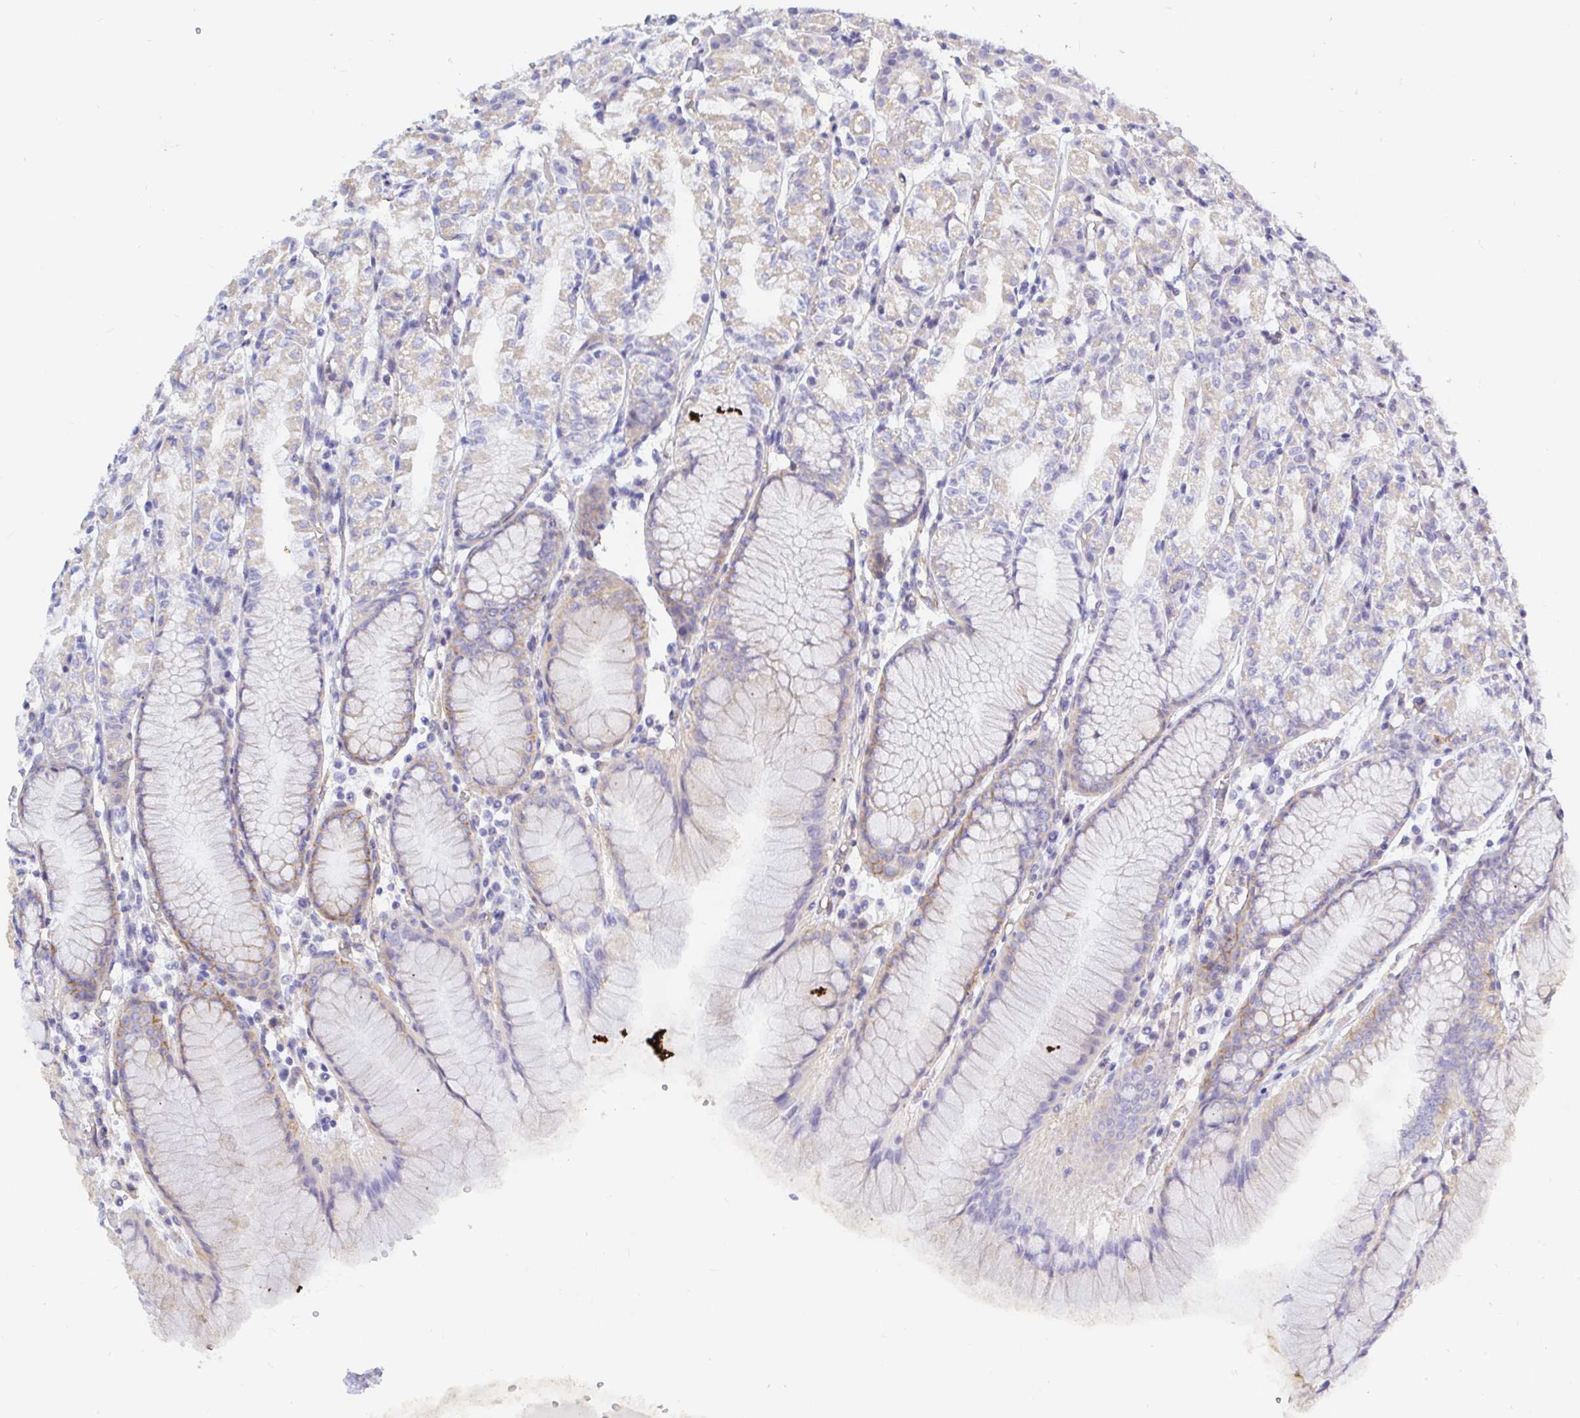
{"staining": {"intensity": "weak", "quantity": "25%-75%", "location": "cytoplasmic/membranous"}, "tissue": "stomach", "cell_type": "Glandular cells", "image_type": "normal", "snomed": [{"axis": "morphology", "description": "Normal tissue, NOS"}, {"axis": "topography", "description": "Stomach"}], "caption": "The histopathology image displays a brown stain indicating the presence of a protein in the cytoplasmic/membranous of glandular cells in stomach. (DAB (3,3'-diaminobenzidine) IHC with brightfield microscopy, high magnification).", "gene": "ARL4D", "patient": {"sex": "female", "age": 57}}